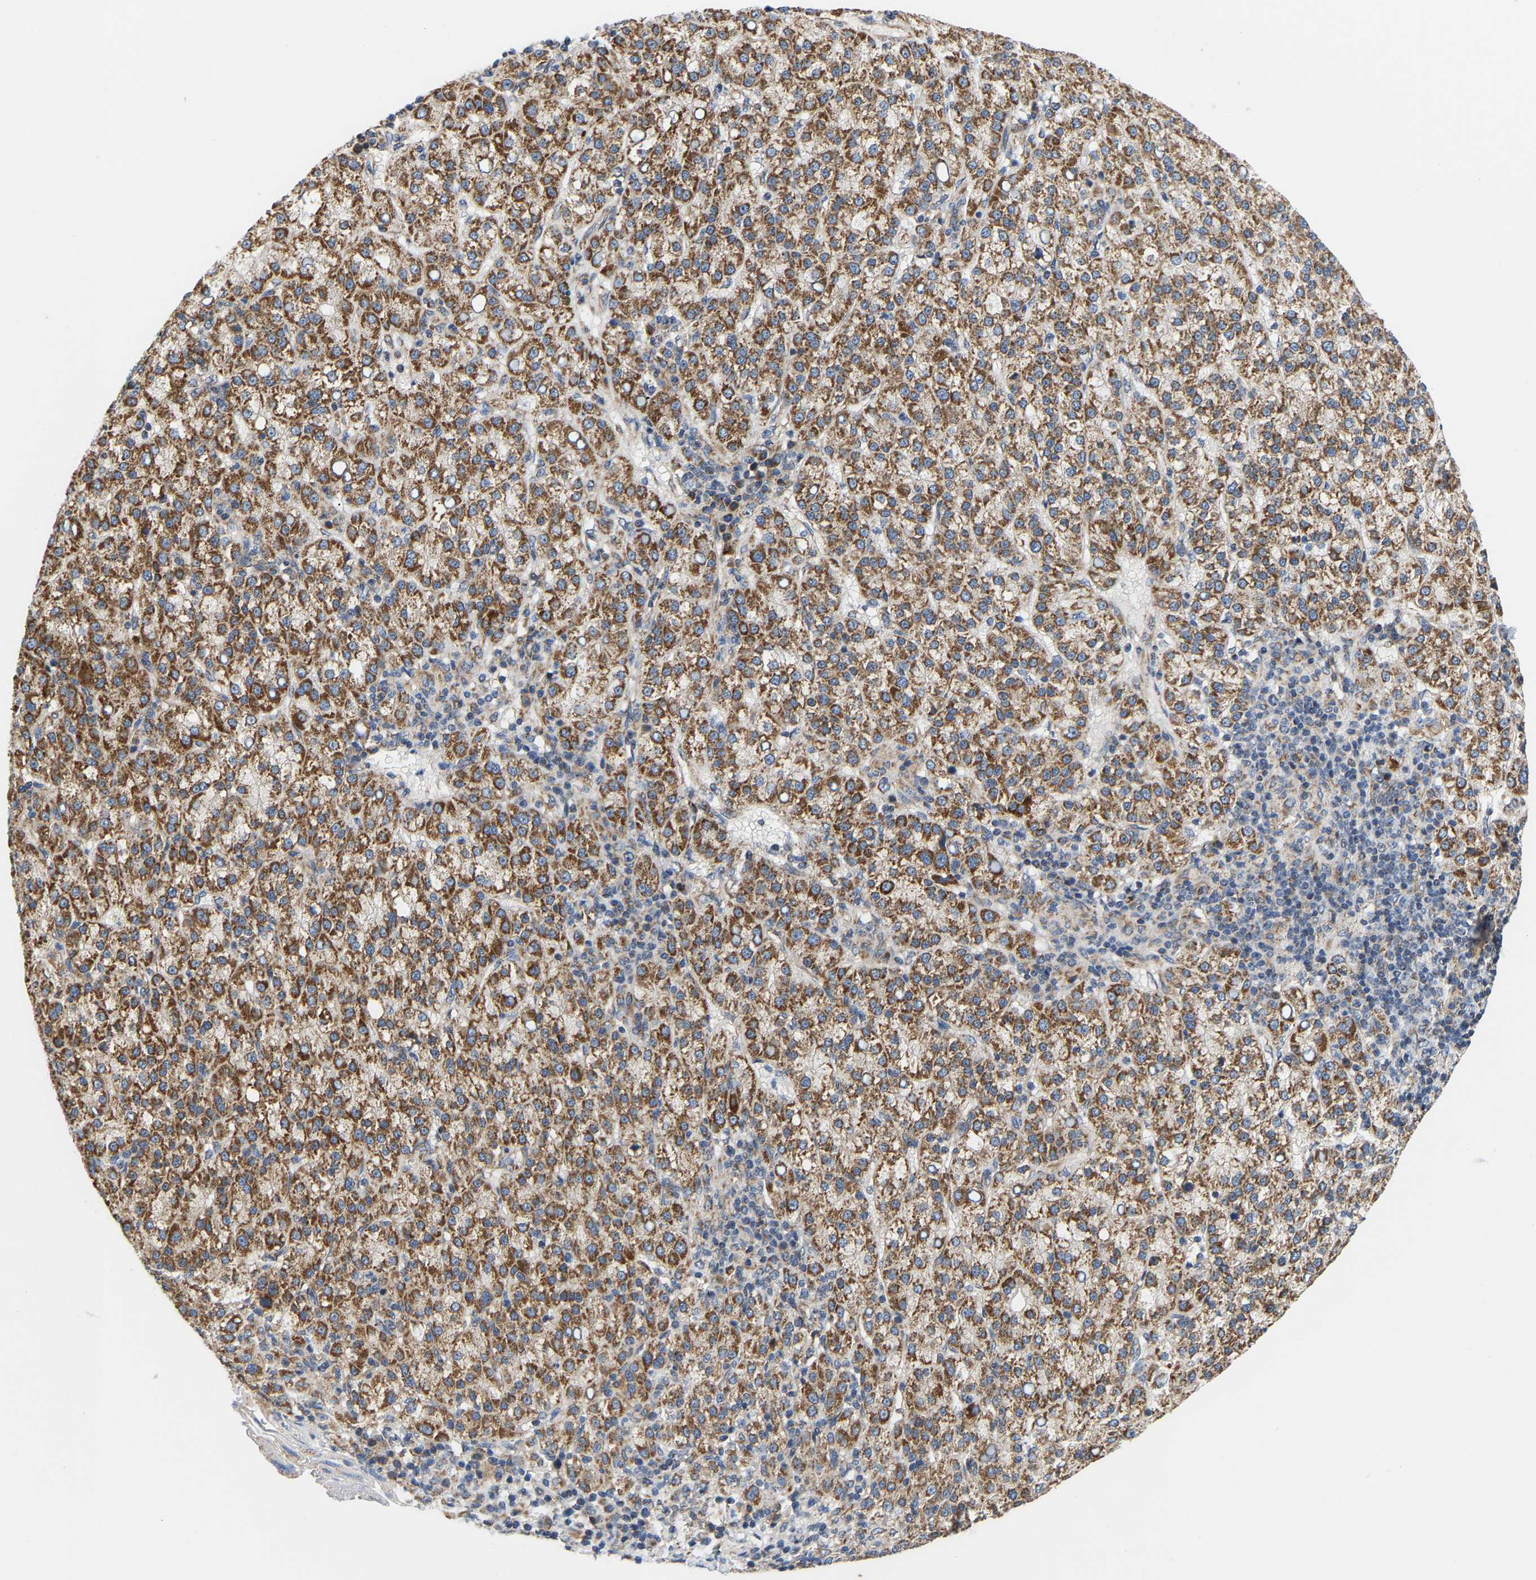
{"staining": {"intensity": "strong", "quantity": ">75%", "location": "cytoplasmic/membranous"}, "tissue": "liver cancer", "cell_type": "Tumor cells", "image_type": "cancer", "snomed": [{"axis": "morphology", "description": "Carcinoma, Hepatocellular, NOS"}, {"axis": "topography", "description": "Liver"}], "caption": "Liver hepatocellular carcinoma tissue exhibits strong cytoplasmic/membranous staining in approximately >75% of tumor cells, visualized by immunohistochemistry.", "gene": "TMEM168", "patient": {"sex": "female", "age": 58}}